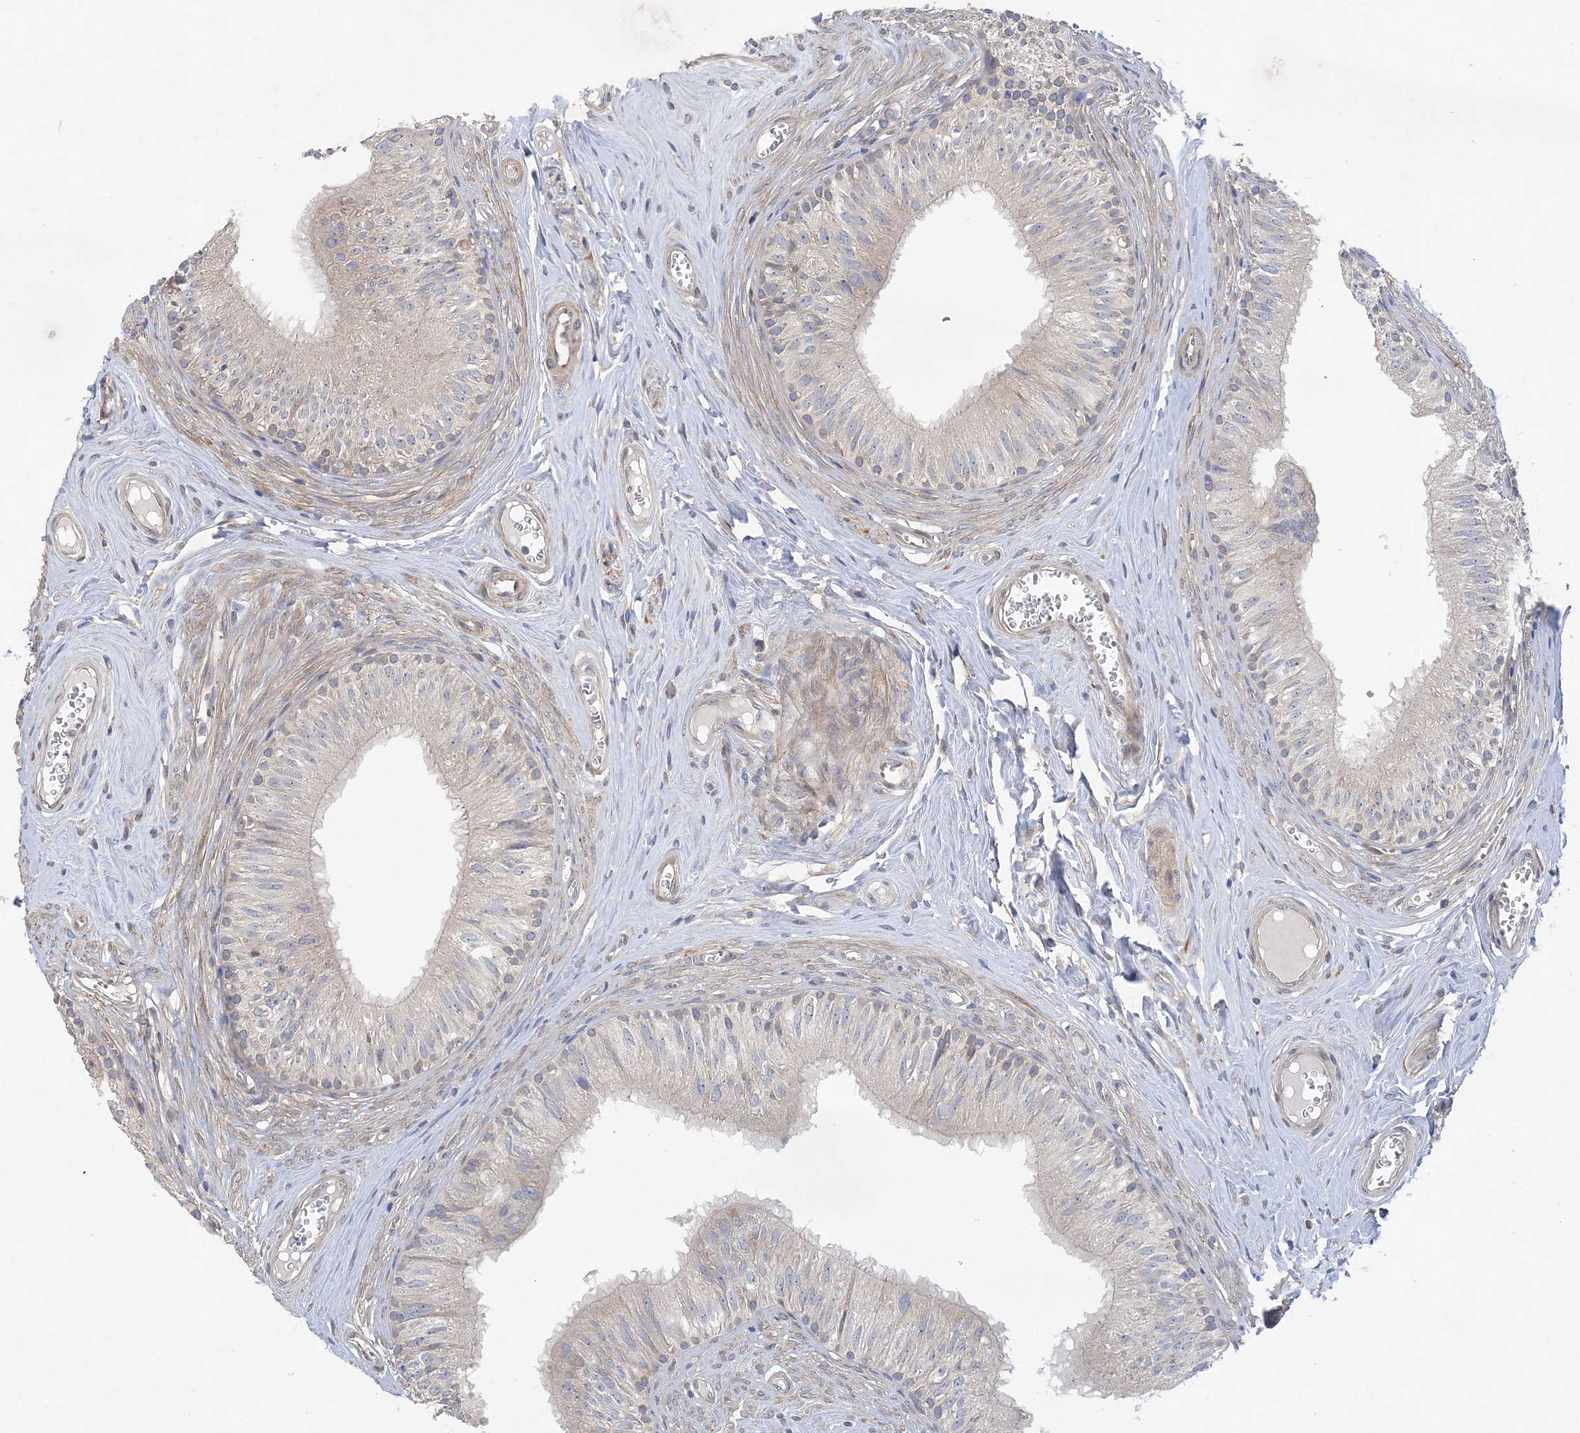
{"staining": {"intensity": "weak", "quantity": "<25%", "location": "cytoplasmic/membranous"}, "tissue": "epididymis", "cell_type": "Glandular cells", "image_type": "normal", "snomed": [{"axis": "morphology", "description": "Normal tissue, NOS"}, {"axis": "topography", "description": "Epididymis"}], "caption": "High power microscopy image of an immunohistochemistry (IHC) photomicrograph of unremarkable epididymis, revealing no significant staining in glandular cells.", "gene": "MAP4K5", "patient": {"sex": "male", "age": 46}}